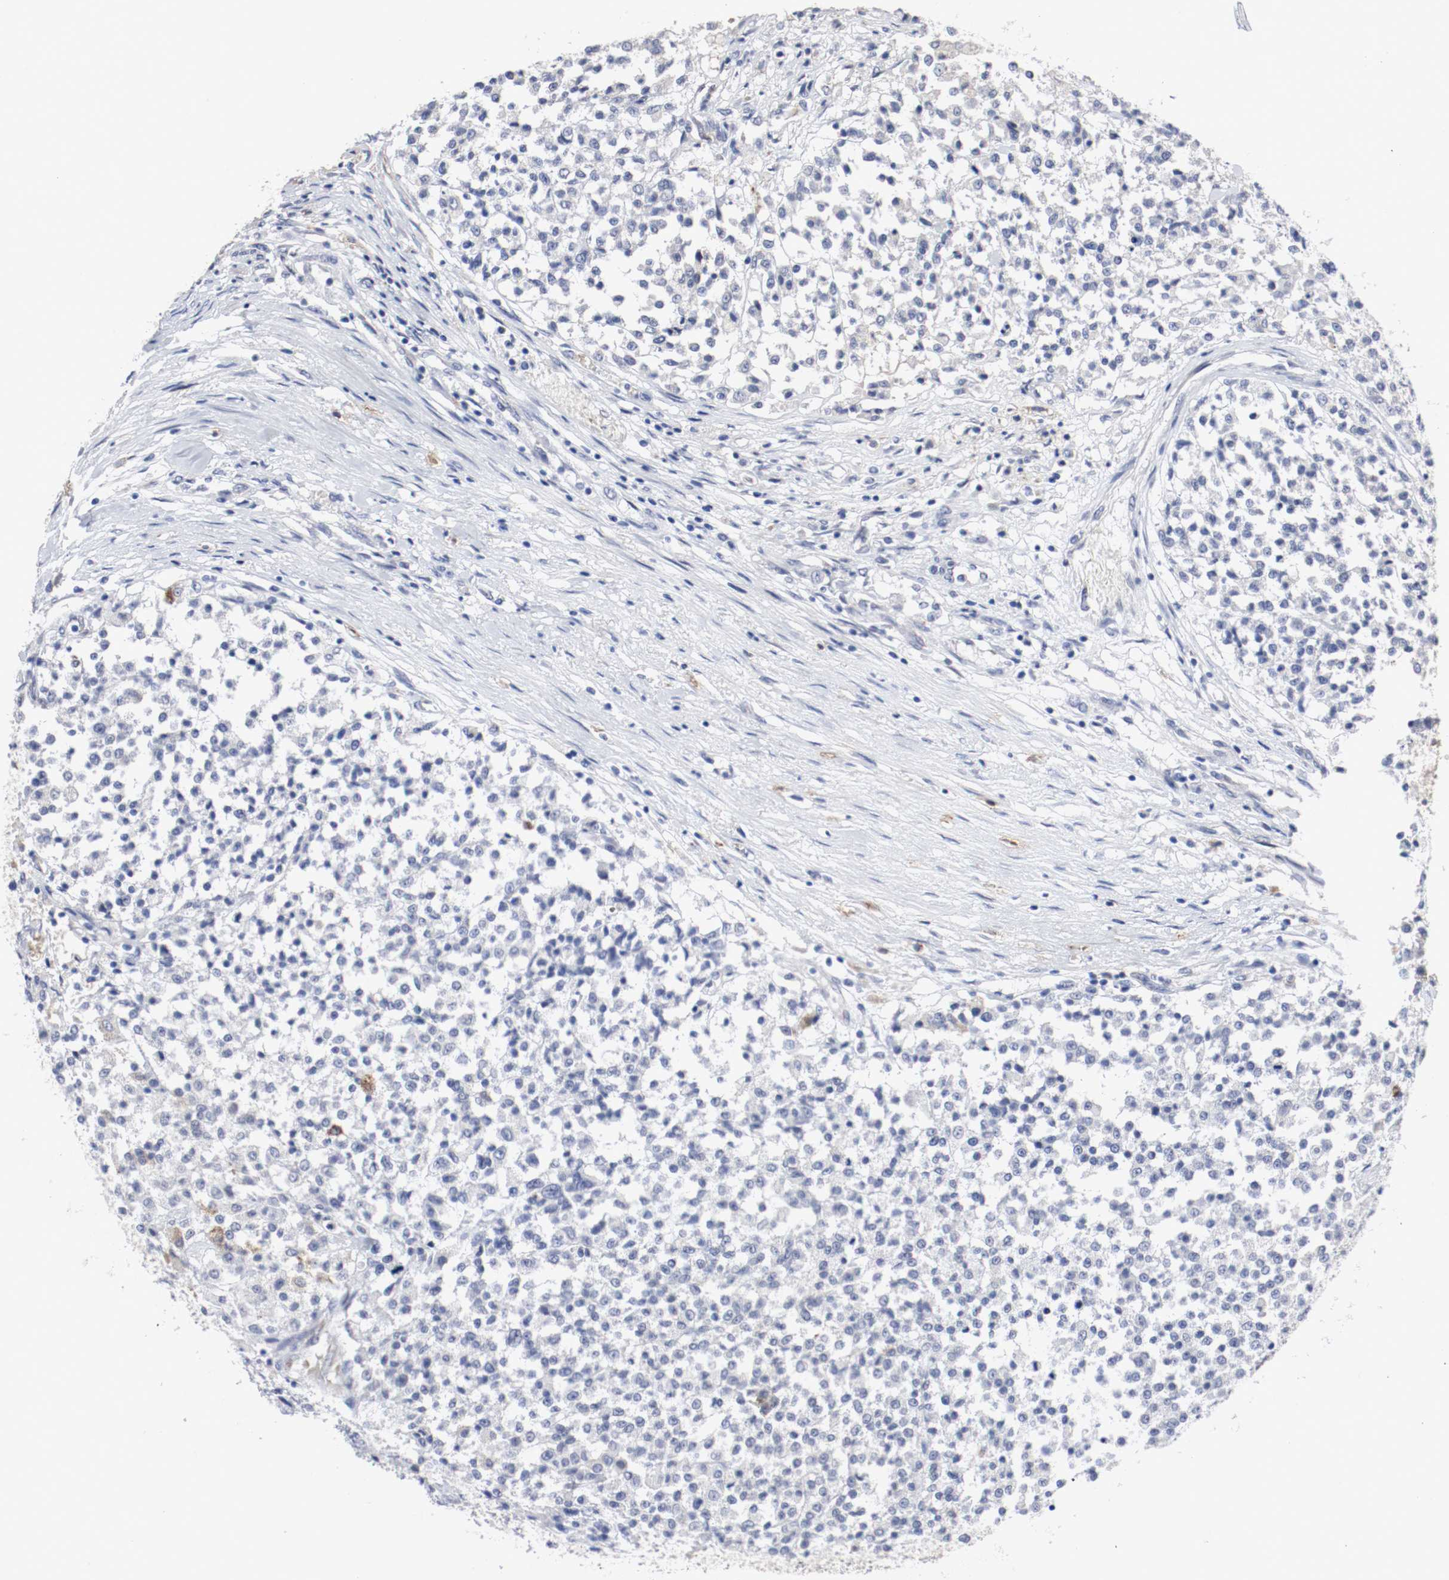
{"staining": {"intensity": "weak", "quantity": "<25%", "location": "cytoplasmic/membranous"}, "tissue": "testis cancer", "cell_type": "Tumor cells", "image_type": "cancer", "snomed": [{"axis": "morphology", "description": "Seminoma, NOS"}, {"axis": "topography", "description": "Testis"}], "caption": "High power microscopy image of an immunohistochemistry micrograph of testis seminoma, revealing no significant staining in tumor cells. Brightfield microscopy of IHC stained with DAB (3,3'-diaminobenzidine) (brown) and hematoxylin (blue), captured at high magnification.", "gene": "KIT", "patient": {"sex": "male", "age": 59}}